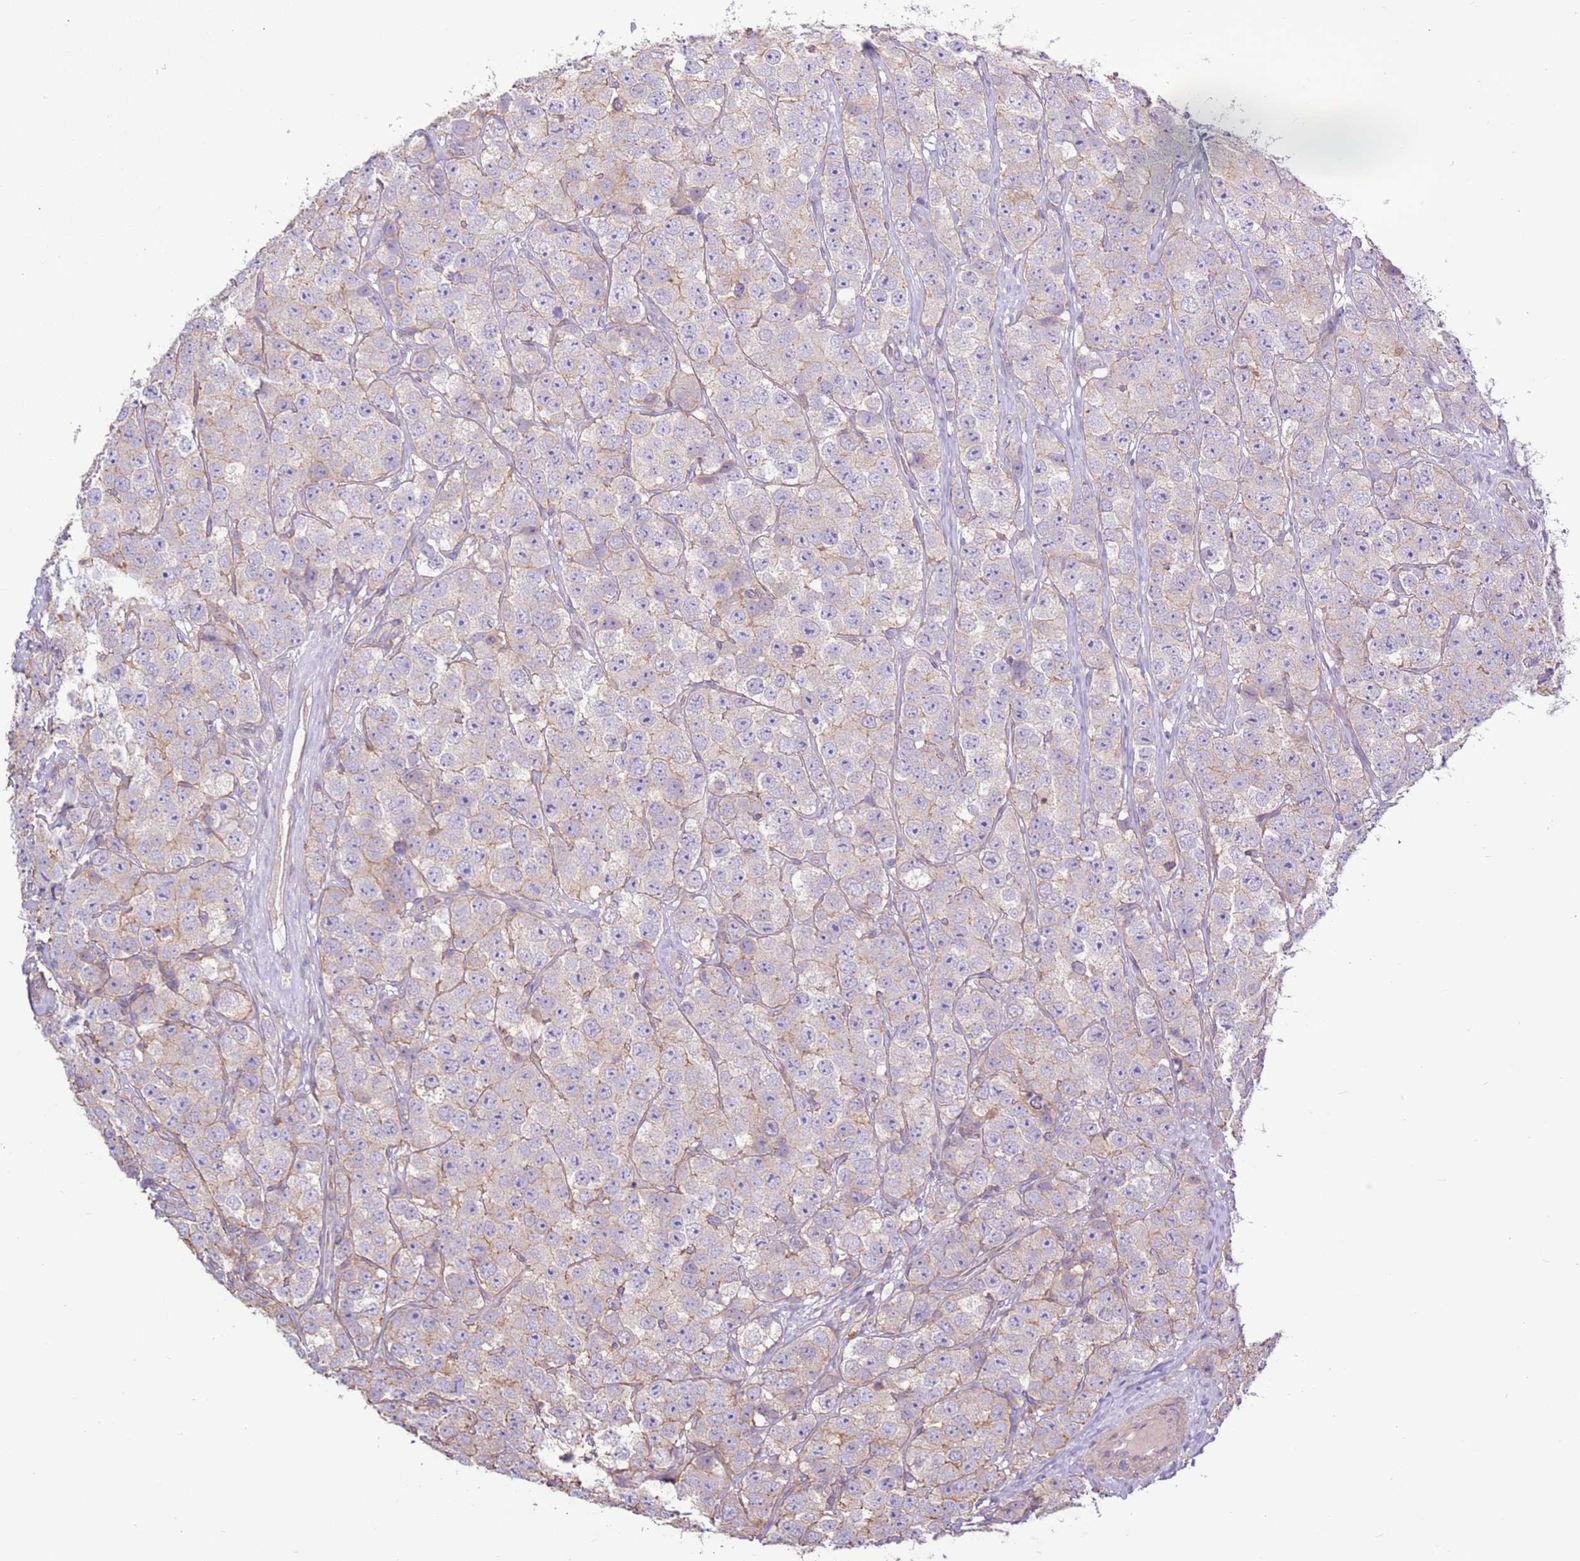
{"staining": {"intensity": "negative", "quantity": "none", "location": "none"}, "tissue": "testis cancer", "cell_type": "Tumor cells", "image_type": "cancer", "snomed": [{"axis": "morphology", "description": "Seminoma, NOS"}, {"axis": "topography", "description": "Testis"}], "caption": "Immunohistochemical staining of testis cancer (seminoma) demonstrates no significant expression in tumor cells.", "gene": "EVA1B", "patient": {"sex": "male", "age": 28}}